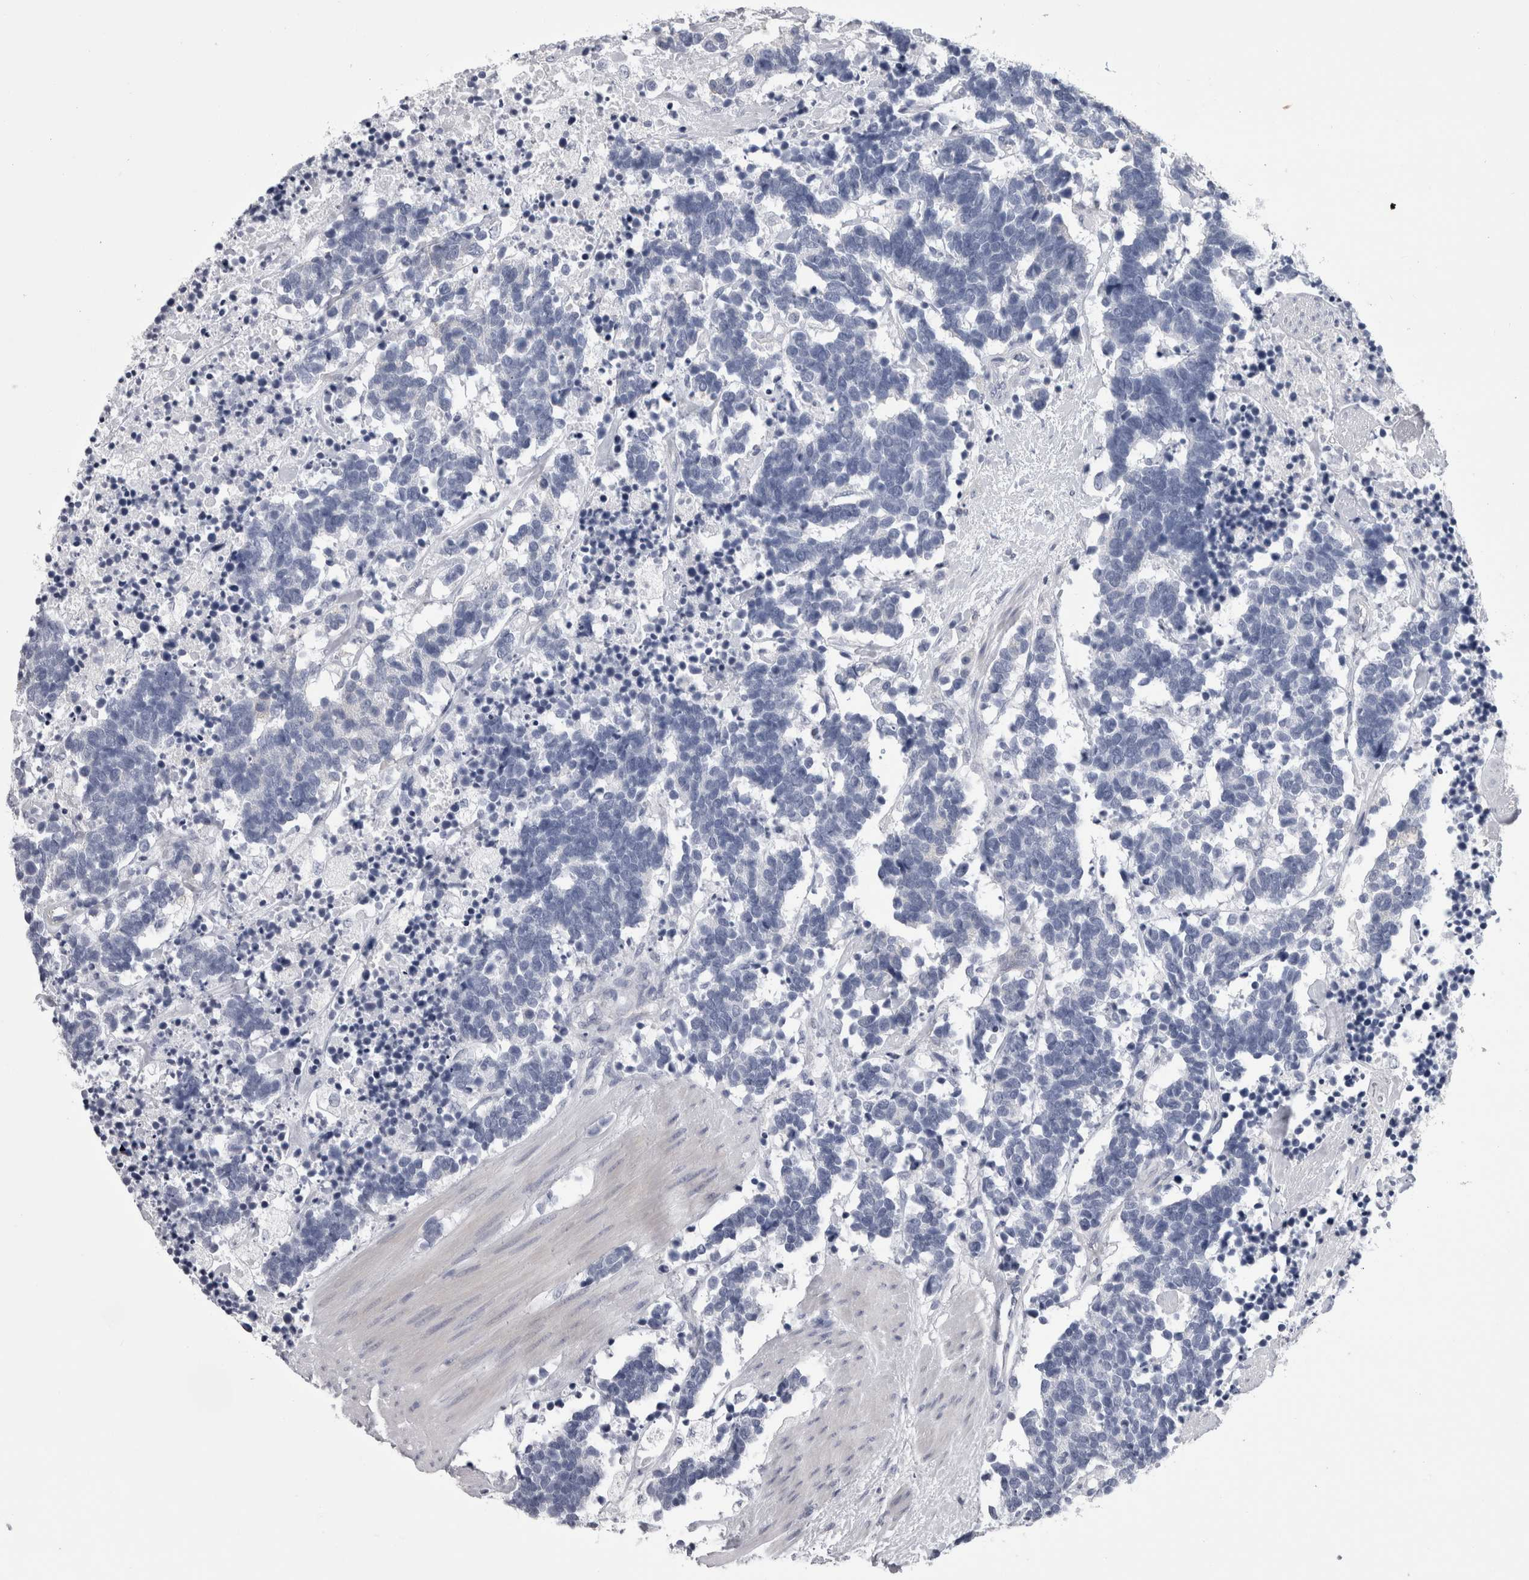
{"staining": {"intensity": "negative", "quantity": "none", "location": "none"}, "tissue": "carcinoid", "cell_type": "Tumor cells", "image_type": "cancer", "snomed": [{"axis": "morphology", "description": "Carcinoma, NOS"}, {"axis": "morphology", "description": "Carcinoid, malignant, NOS"}, {"axis": "topography", "description": "Urinary bladder"}], "caption": "Immunohistochemistry histopathology image of neoplastic tissue: carcinoma stained with DAB reveals no significant protein positivity in tumor cells.", "gene": "AFMID", "patient": {"sex": "male", "age": 57}}